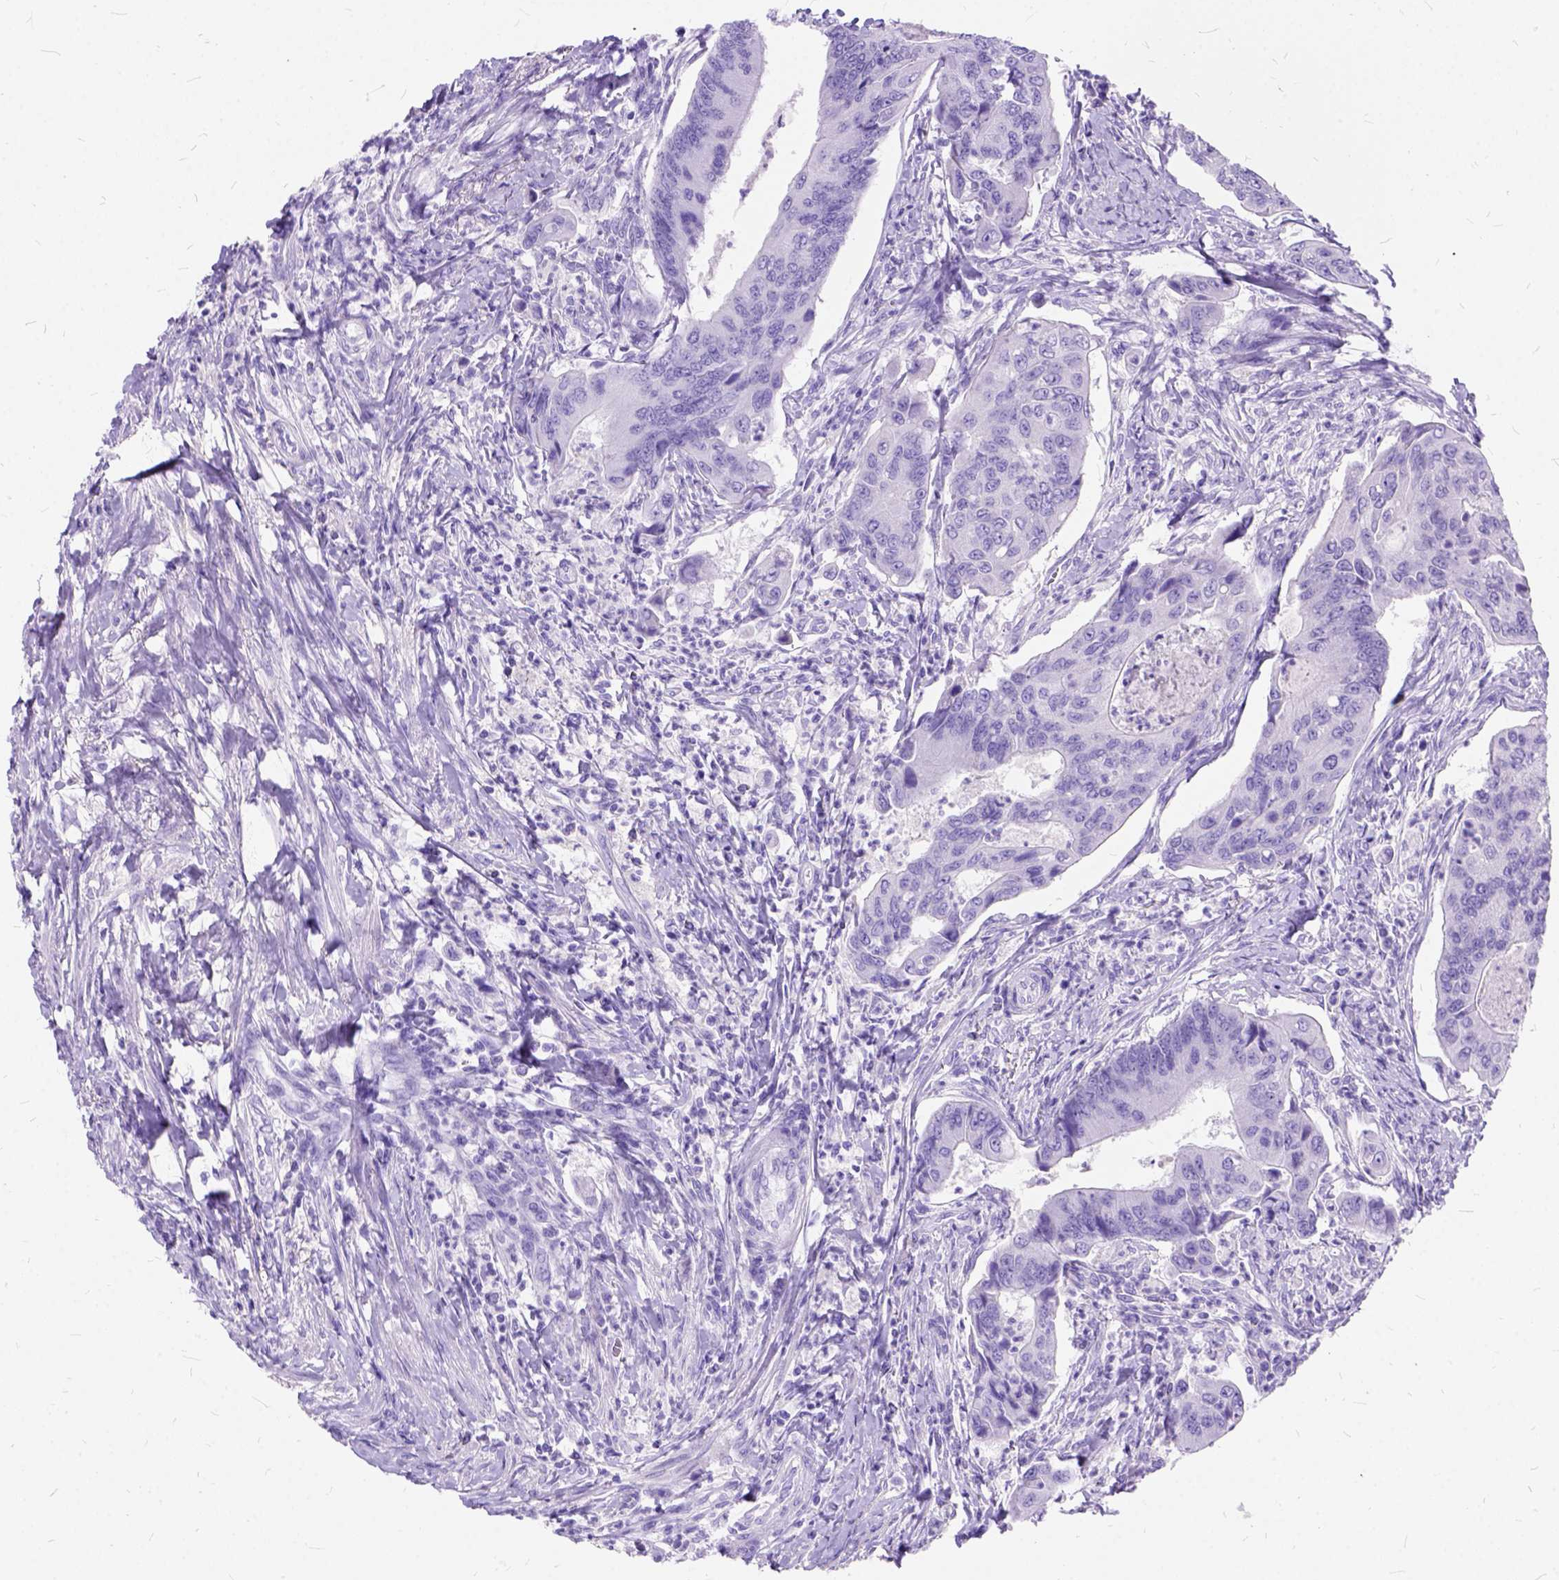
{"staining": {"intensity": "negative", "quantity": "none", "location": "none"}, "tissue": "colorectal cancer", "cell_type": "Tumor cells", "image_type": "cancer", "snomed": [{"axis": "morphology", "description": "Adenocarcinoma, NOS"}, {"axis": "topography", "description": "Colon"}], "caption": "The immunohistochemistry (IHC) micrograph has no significant positivity in tumor cells of colorectal cancer (adenocarcinoma) tissue.", "gene": "C1QTNF3", "patient": {"sex": "female", "age": 67}}